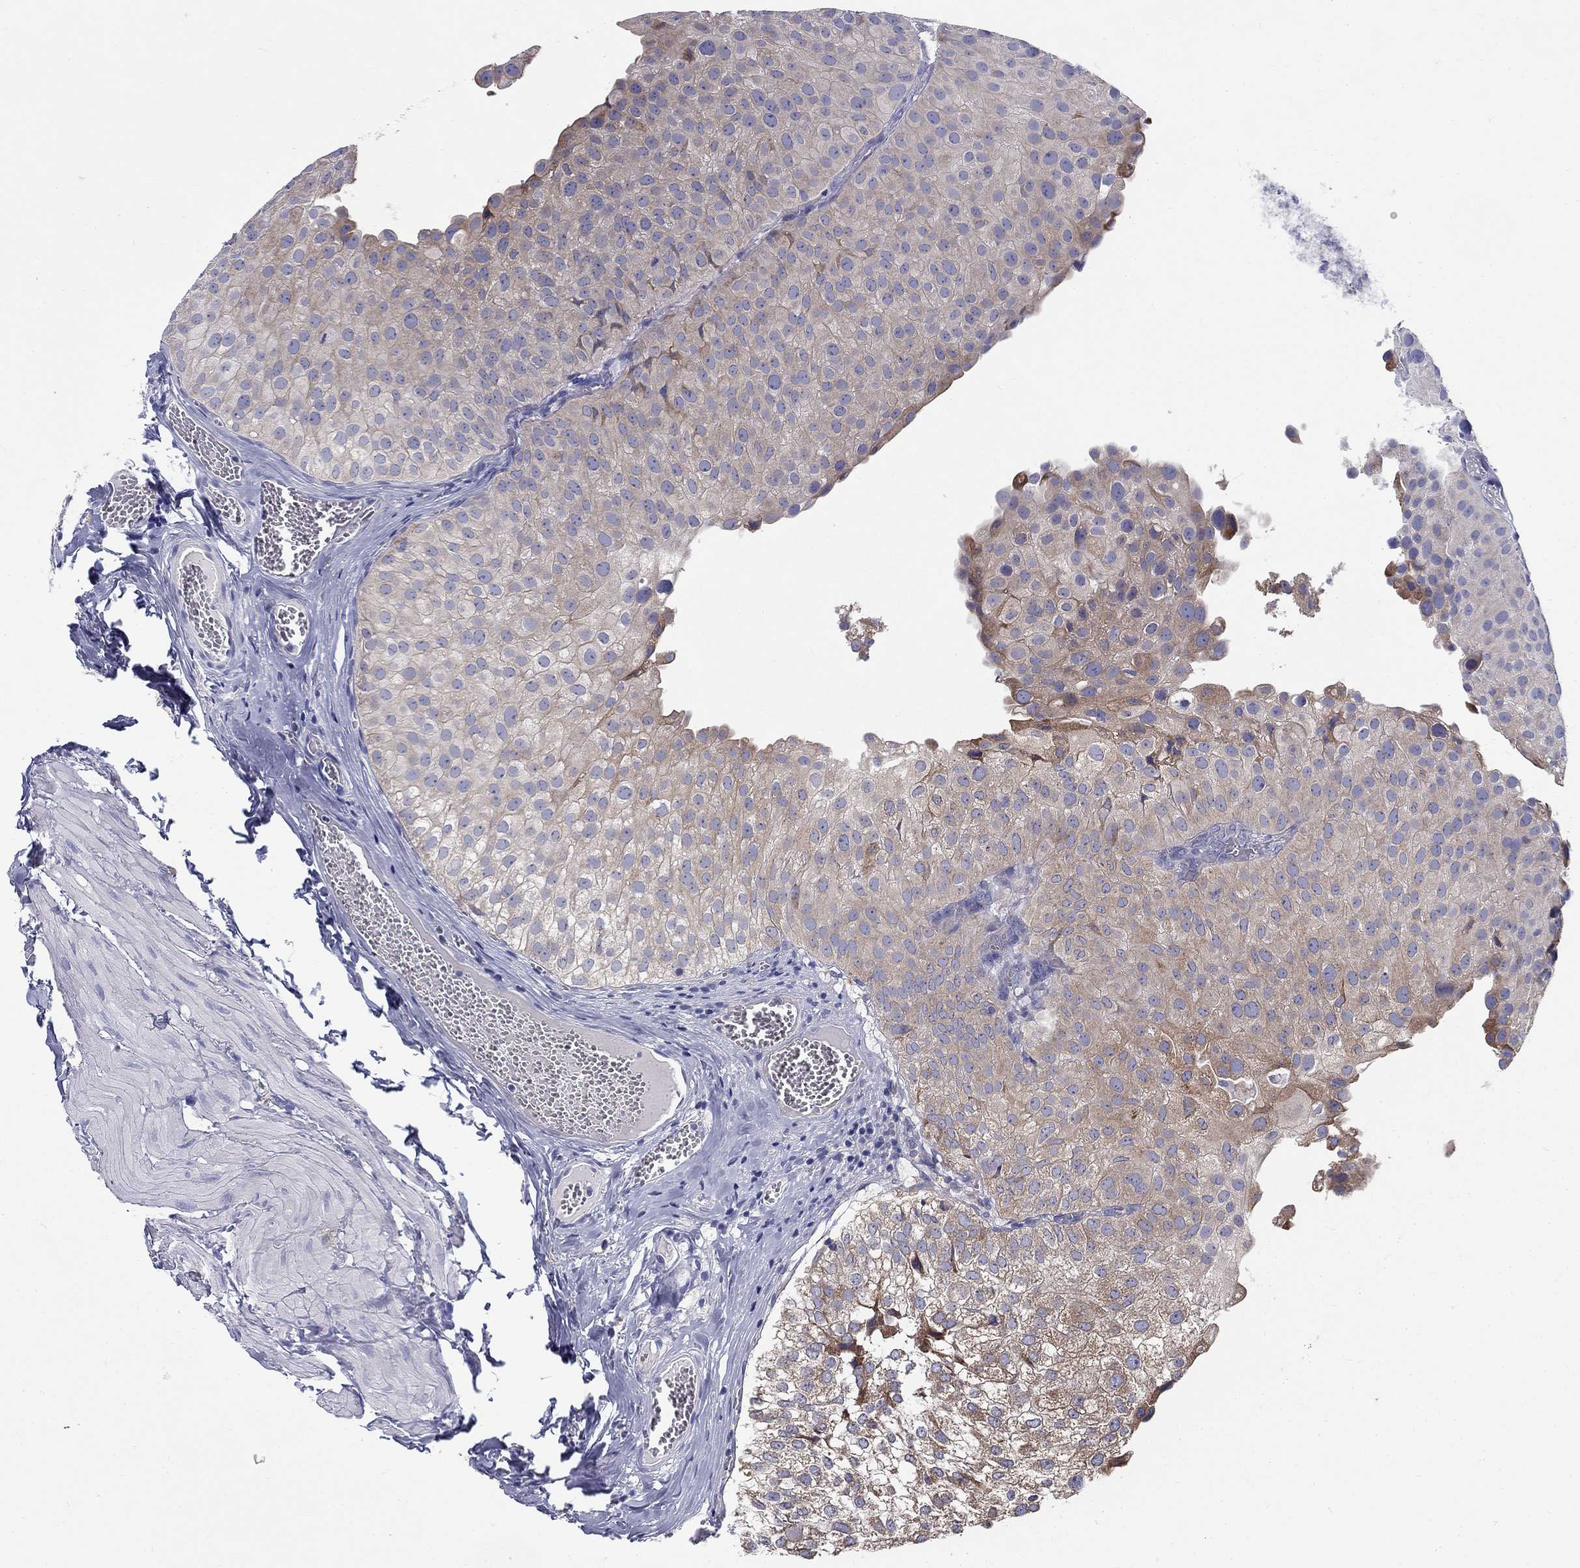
{"staining": {"intensity": "moderate", "quantity": "25%-75%", "location": "cytoplasmic/membranous"}, "tissue": "urothelial cancer", "cell_type": "Tumor cells", "image_type": "cancer", "snomed": [{"axis": "morphology", "description": "Urothelial carcinoma, Low grade"}, {"axis": "topography", "description": "Urinary bladder"}], "caption": "Urothelial cancer stained for a protein demonstrates moderate cytoplasmic/membranous positivity in tumor cells.", "gene": "QRFPR", "patient": {"sex": "female", "age": 78}}